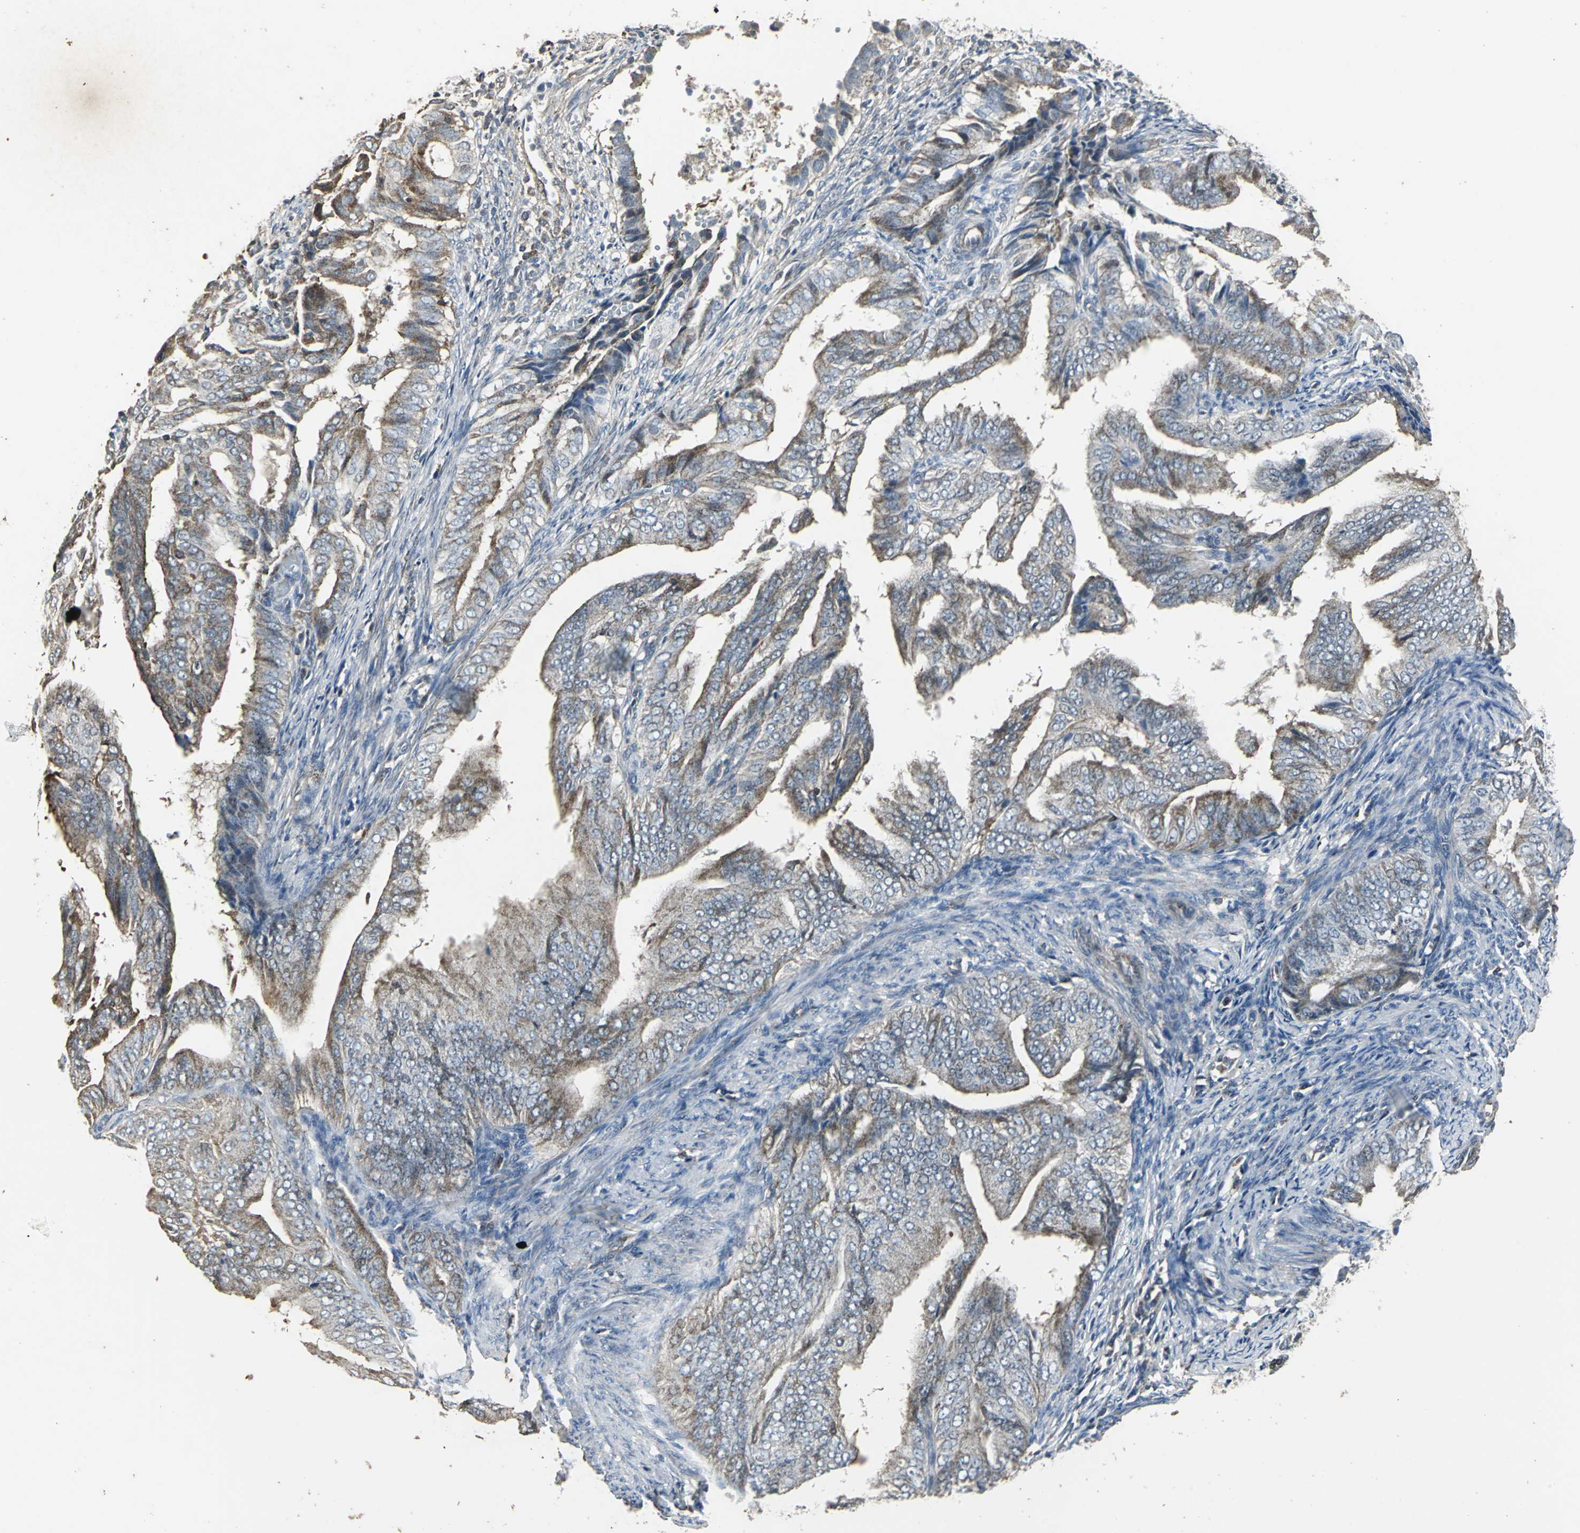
{"staining": {"intensity": "weak", "quantity": "25%-75%", "location": "cytoplasmic/membranous"}, "tissue": "endometrial cancer", "cell_type": "Tumor cells", "image_type": "cancer", "snomed": [{"axis": "morphology", "description": "Adenocarcinoma, NOS"}, {"axis": "topography", "description": "Endometrium"}], "caption": "A brown stain labels weak cytoplasmic/membranous staining of a protein in human adenocarcinoma (endometrial) tumor cells.", "gene": "DNAJB4", "patient": {"sex": "female", "age": 58}}